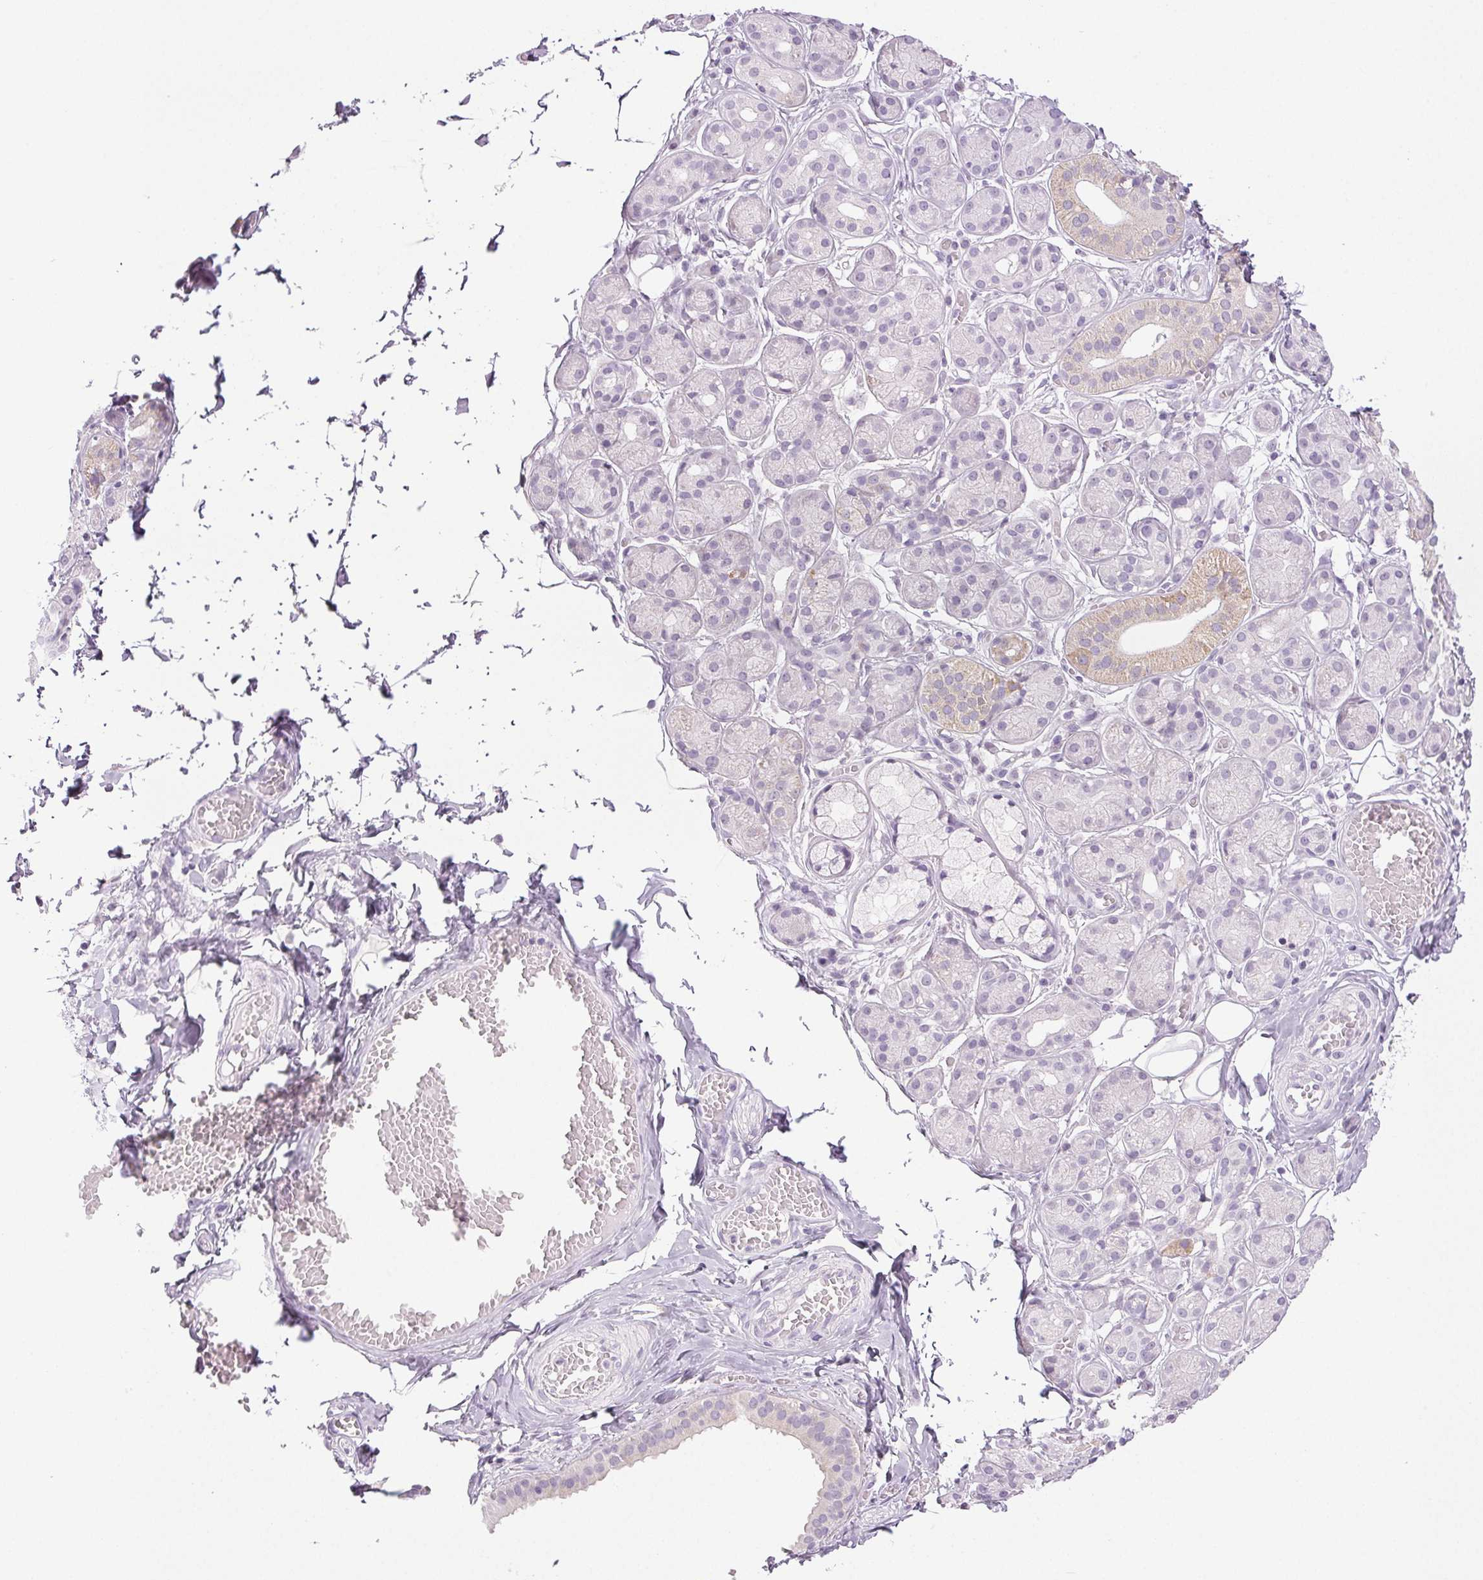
{"staining": {"intensity": "weak", "quantity": "<25%", "location": "cytoplasmic/membranous"}, "tissue": "salivary gland", "cell_type": "Glandular cells", "image_type": "normal", "snomed": [{"axis": "morphology", "description": "Normal tissue, NOS"}, {"axis": "topography", "description": "Salivary gland"}, {"axis": "topography", "description": "Peripheral nerve tissue"}], "caption": "Image shows no protein staining in glandular cells of benign salivary gland.", "gene": "COL7A1", "patient": {"sex": "male", "age": 71}}